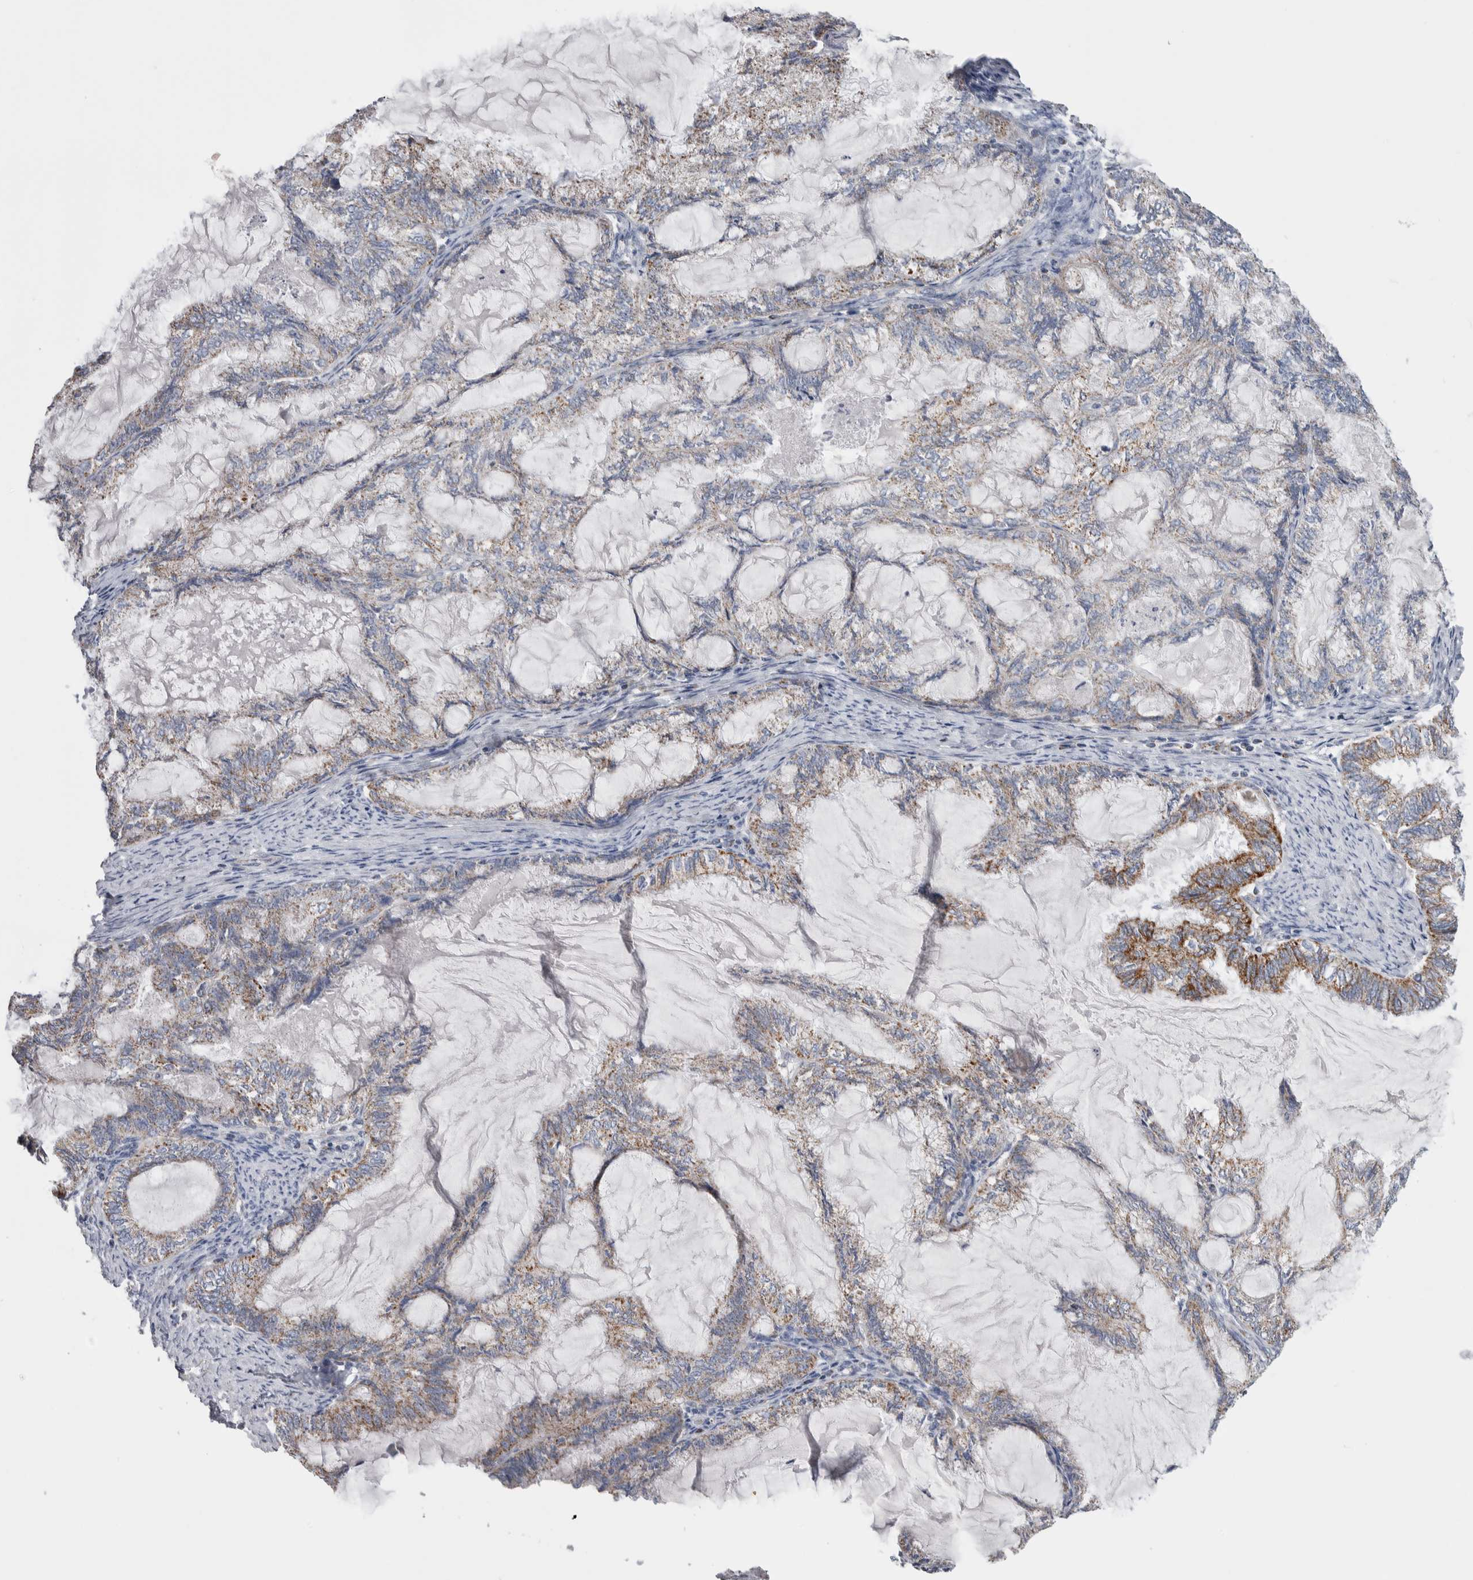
{"staining": {"intensity": "moderate", "quantity": "25%-75%", "location": "cytoplasmic/membranous"}, "tissue": "endometrial cancer", "cell_type": "Tumor cells", "image_type": "cancer", "snomed": [{"axis": "morphology", "description": "Adenocarcinoma, NOS"}, {"axis": "topography", "description": "Endometrium"}], "caption": "The image exhibits immunohistochemical staining of endometrial cancer. There is moderate cytoplasmic/membranous expression is seen in about 25%-75% of tumor cells.", "gene": "ETFA", "patient": {"sex": "female", "age": 86}}